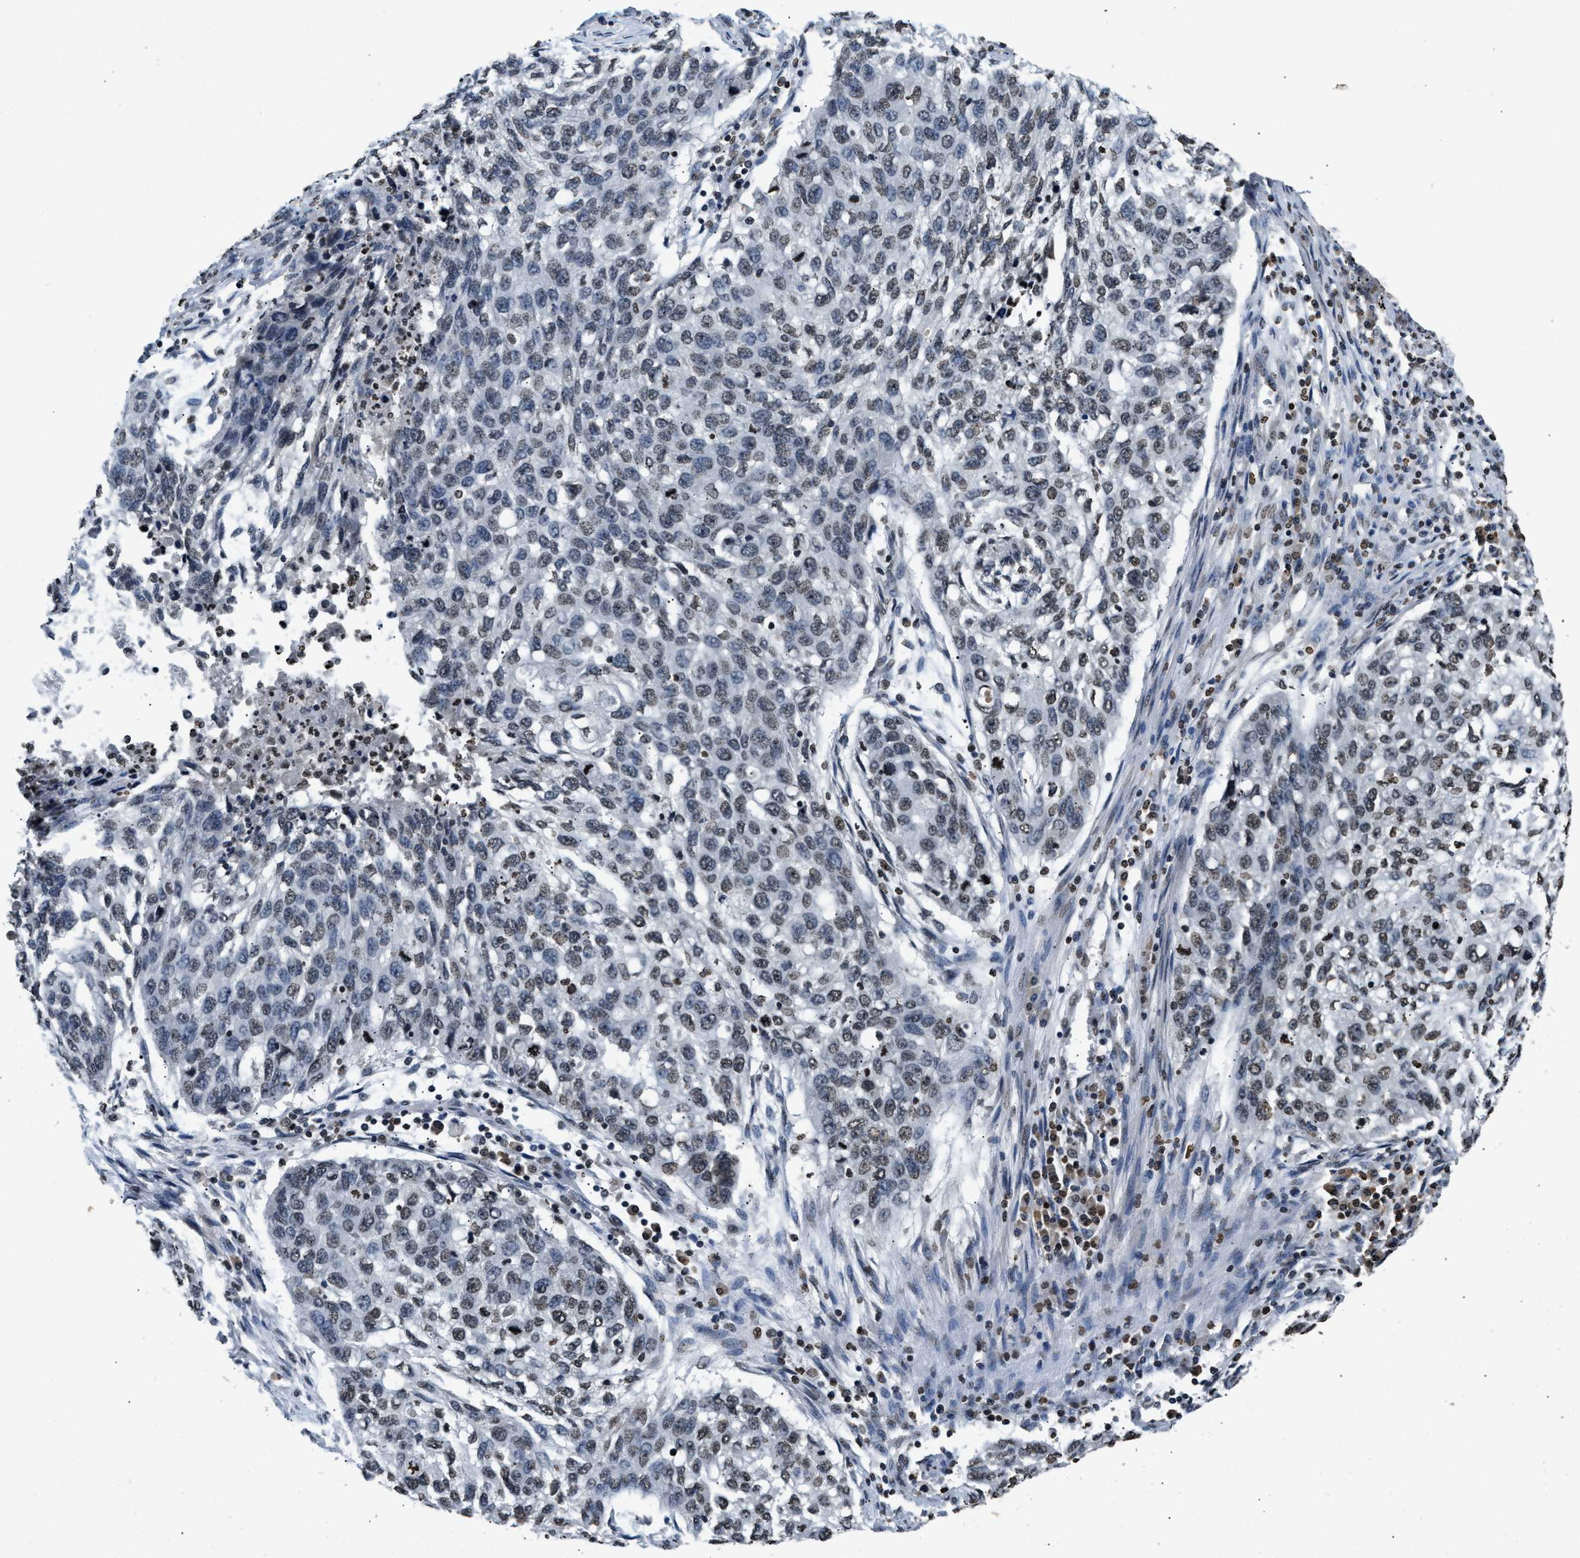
{"staining": {"intensity": "weak", "quantity": "25%-75%", "location": "nuclear"}, "tissue": "lung cancer", "cell_type": "Tumor cells", "image_type": "cancer", "snomed": [{"axis": "morphology", "description": "Squamous cell carcinoma, NOS"}, {"axis": "topography", "description": "Lung"}], "caption": "Protein expression analysis of human lung cancer reveals weak nuclear staining in about 25%-75% of tumor cells.", "gene": "DNASE1L3", "patient": {"sex": "female", "age": 63}}